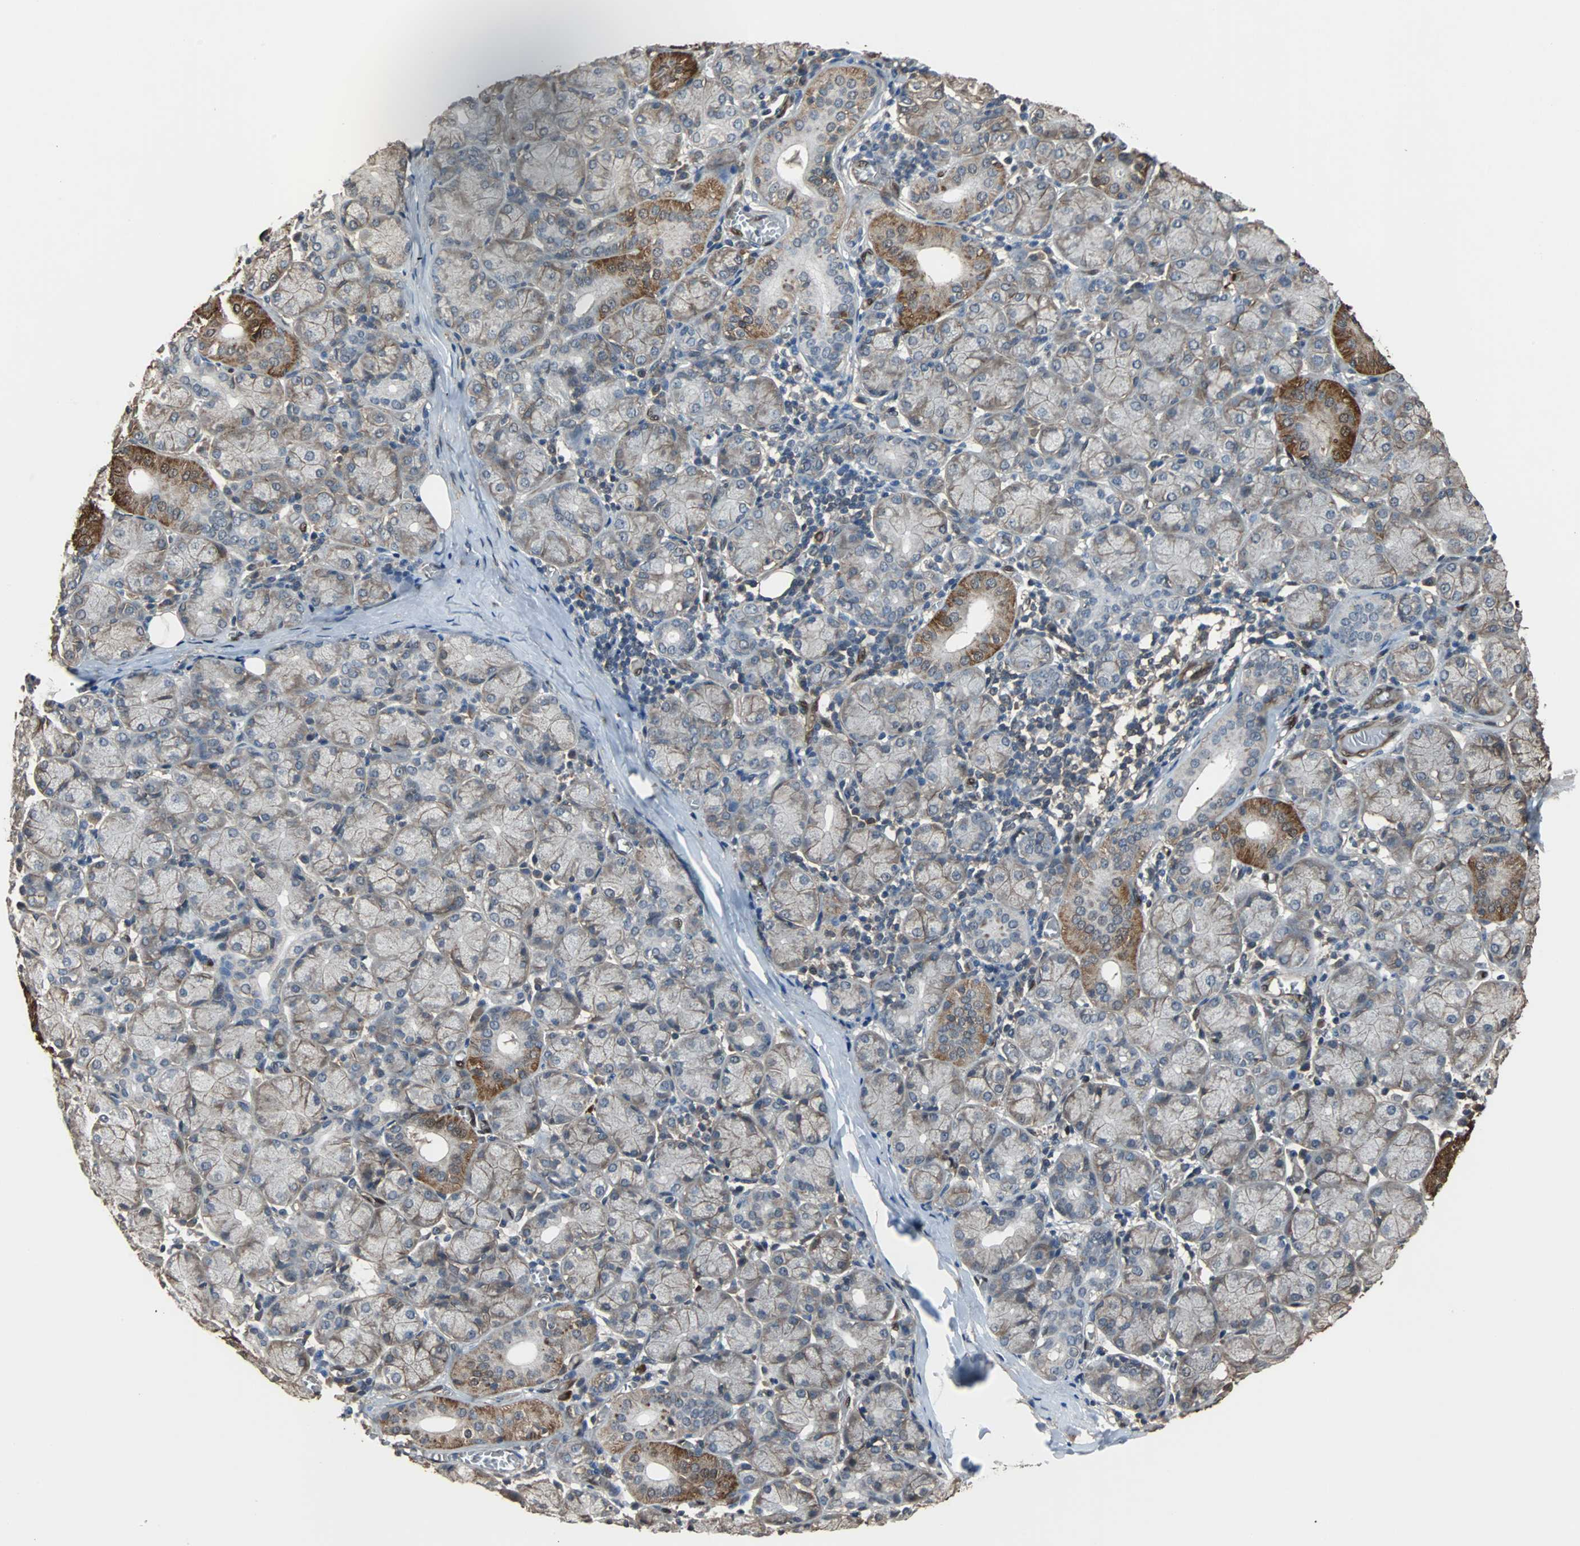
{"staining": {"intensity": "moderate", "quantity": "25%-75%", "location": "cytoplasmic/membranous"}, "tissue": "salivary gland", "cell_type": "Glandular cells", "image_type": "normal", "snomed": [{"axis": "morphology", "description": "Normal tissue, NOS"}, {"axis": "topography", "description": "Salivary gland"}], "caption": "Immunohistochemical staining of benign human salivary gland shows medium levels of moderate cytoplasmic/membranous staining in about 25%-75% of glandular cells.", "gene": "NDRG1", "patient": {"sex": "female", "age": 24}}